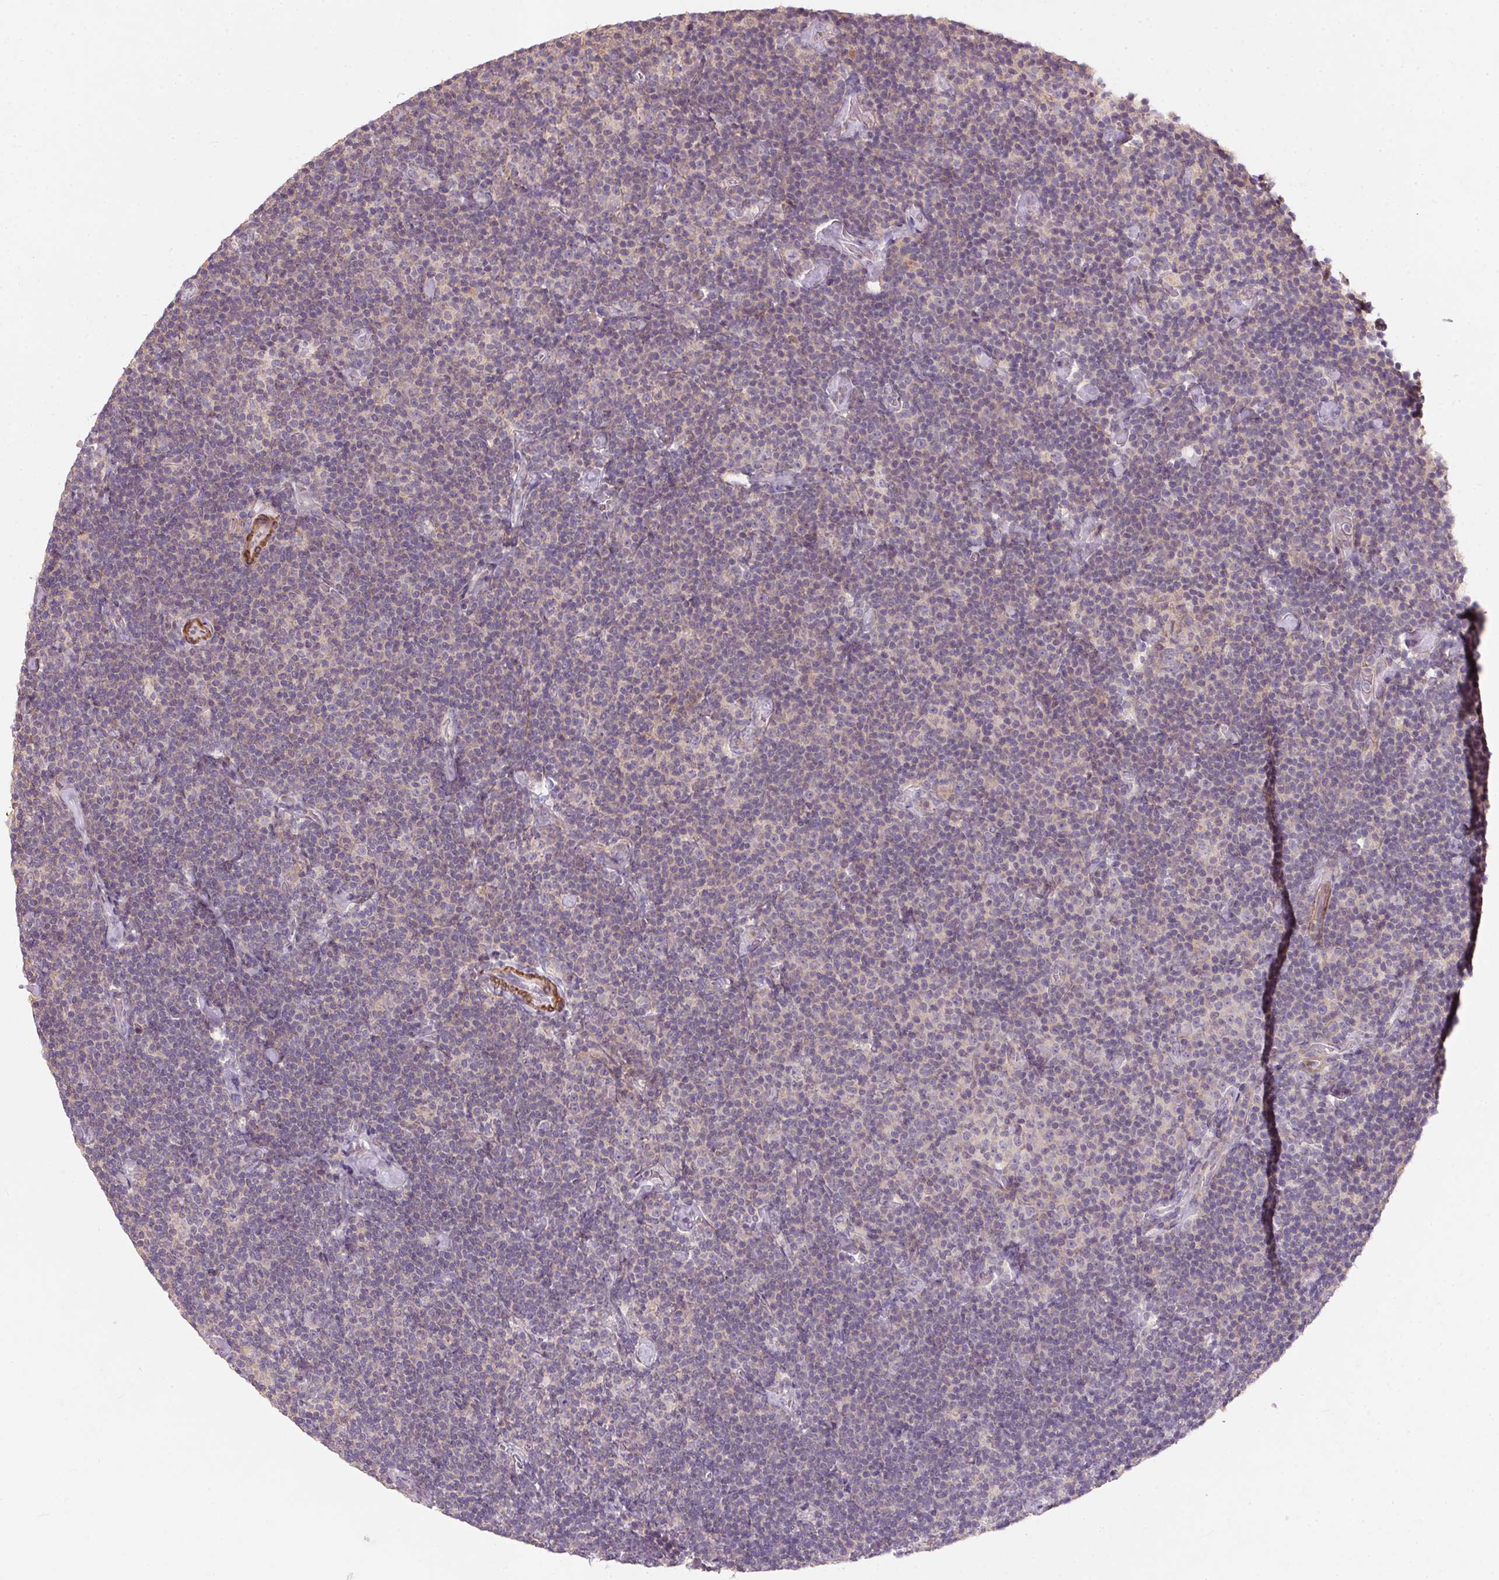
{"staining": {"intensity": "negative", "quantity": "none", "location": "none"}, "tissue": "lymphoma", "cell_type": "Tumor cells", "image_type": "cancer", "snomed": [{"axis": "morphology", "description": "Malignant lymphoma, non-Hodgkin's type, Low grade"}, {"axis": "topography", "description": "Lymph node"}], "caption": "A photomicrograph of lymphoma stained for a protein exhibits no brown staining in tumor cells.", "gene": "KCNK15", "patient": {"sex": "male", "age": 81}}